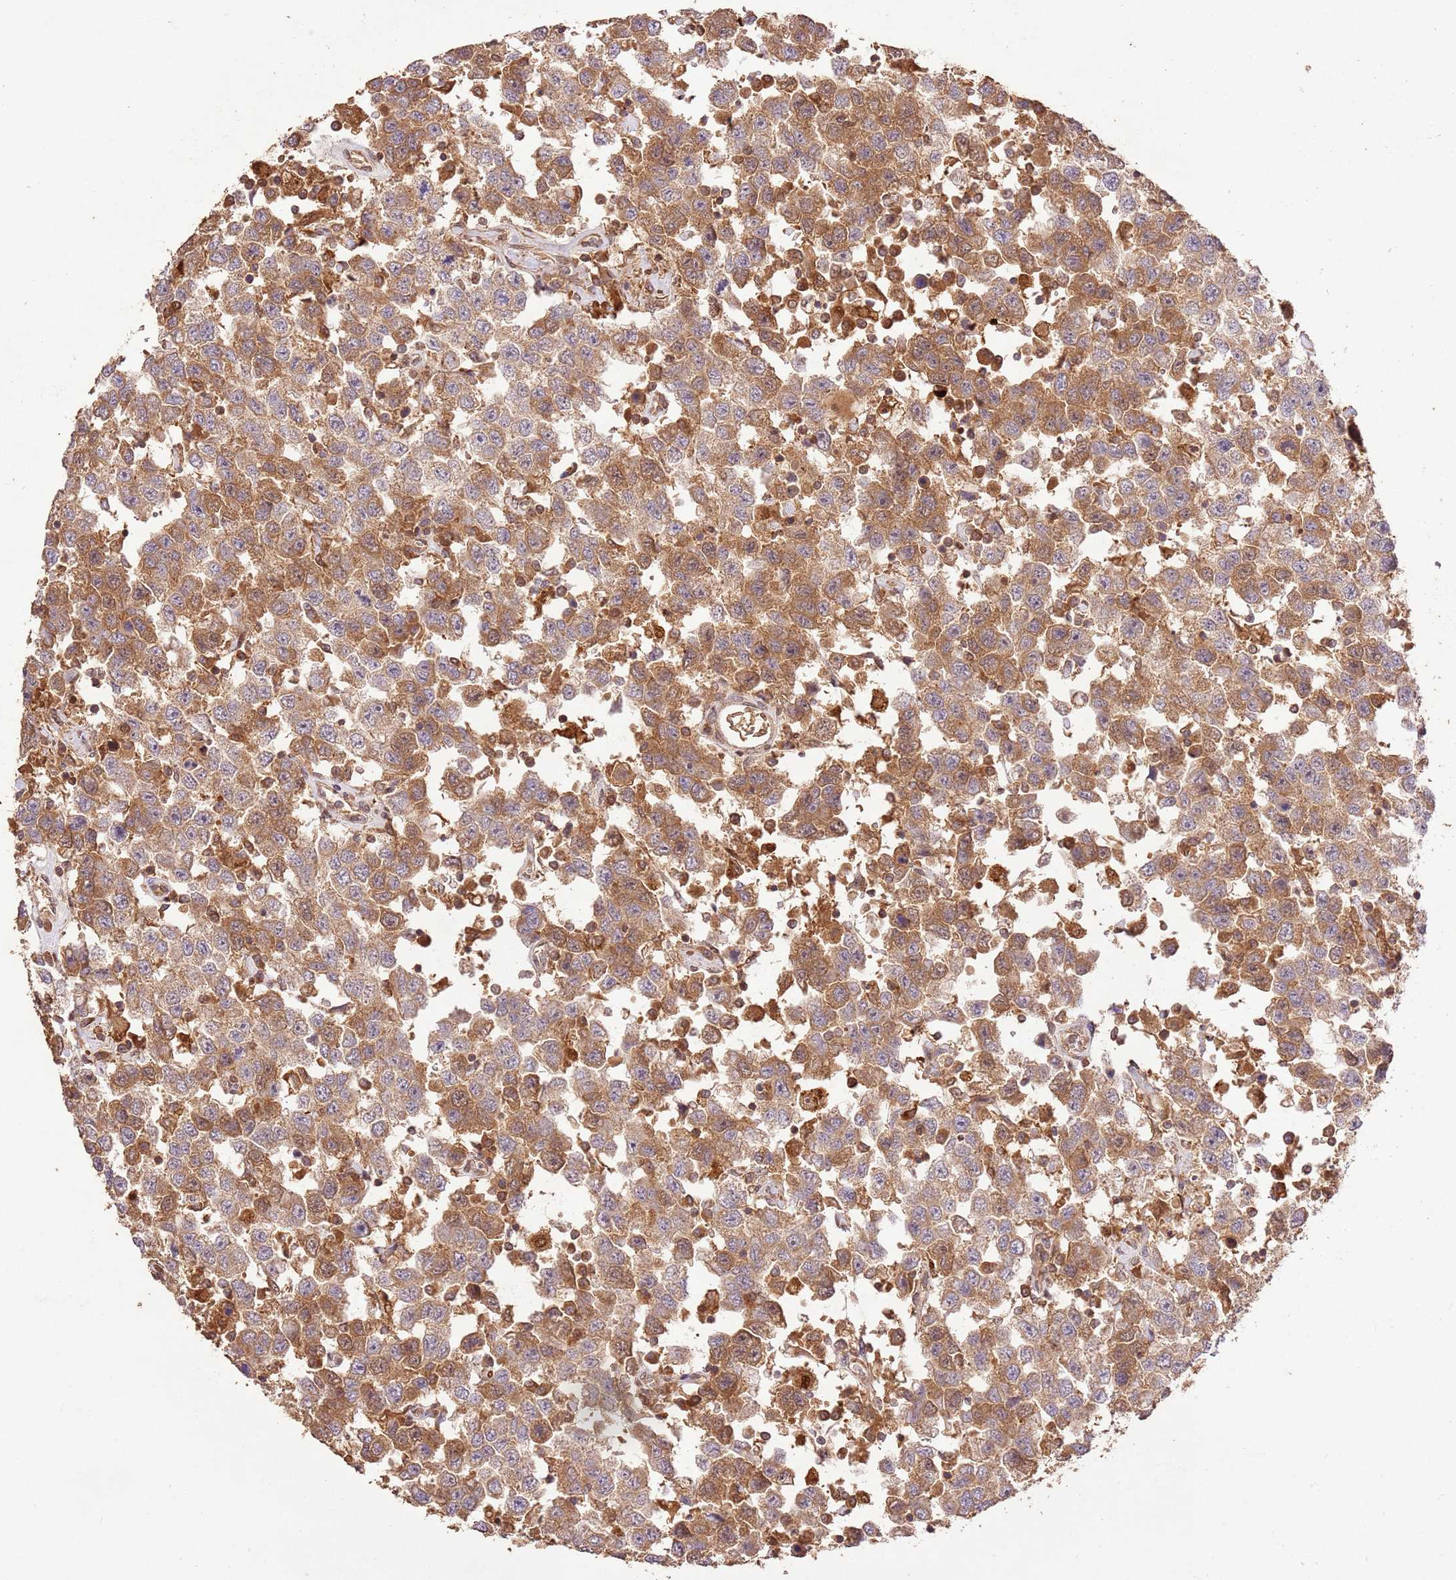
{"staining": {"intensity": "moderate", "quantity": ">75%", "location": "cytoplasmic/membranous"}, "tissue": "testis cancer", "cell_type": "Tumor cells", "image_type": "cancer", "snomed": [{"axis": "morphology", "description": "Seminoma, NOS"}, {"axis": "topography", "description": "Testis"}], "caption": "Testis cancer (seminoma) stained with DAB immunohistochemistry (IHC) exhibits medium levels of moderate cytoplasmic/membranous expression in approximately >75% of tumor cells.", "gene": "LRRC28", "patient": {"sex": "male", "age": 41}}